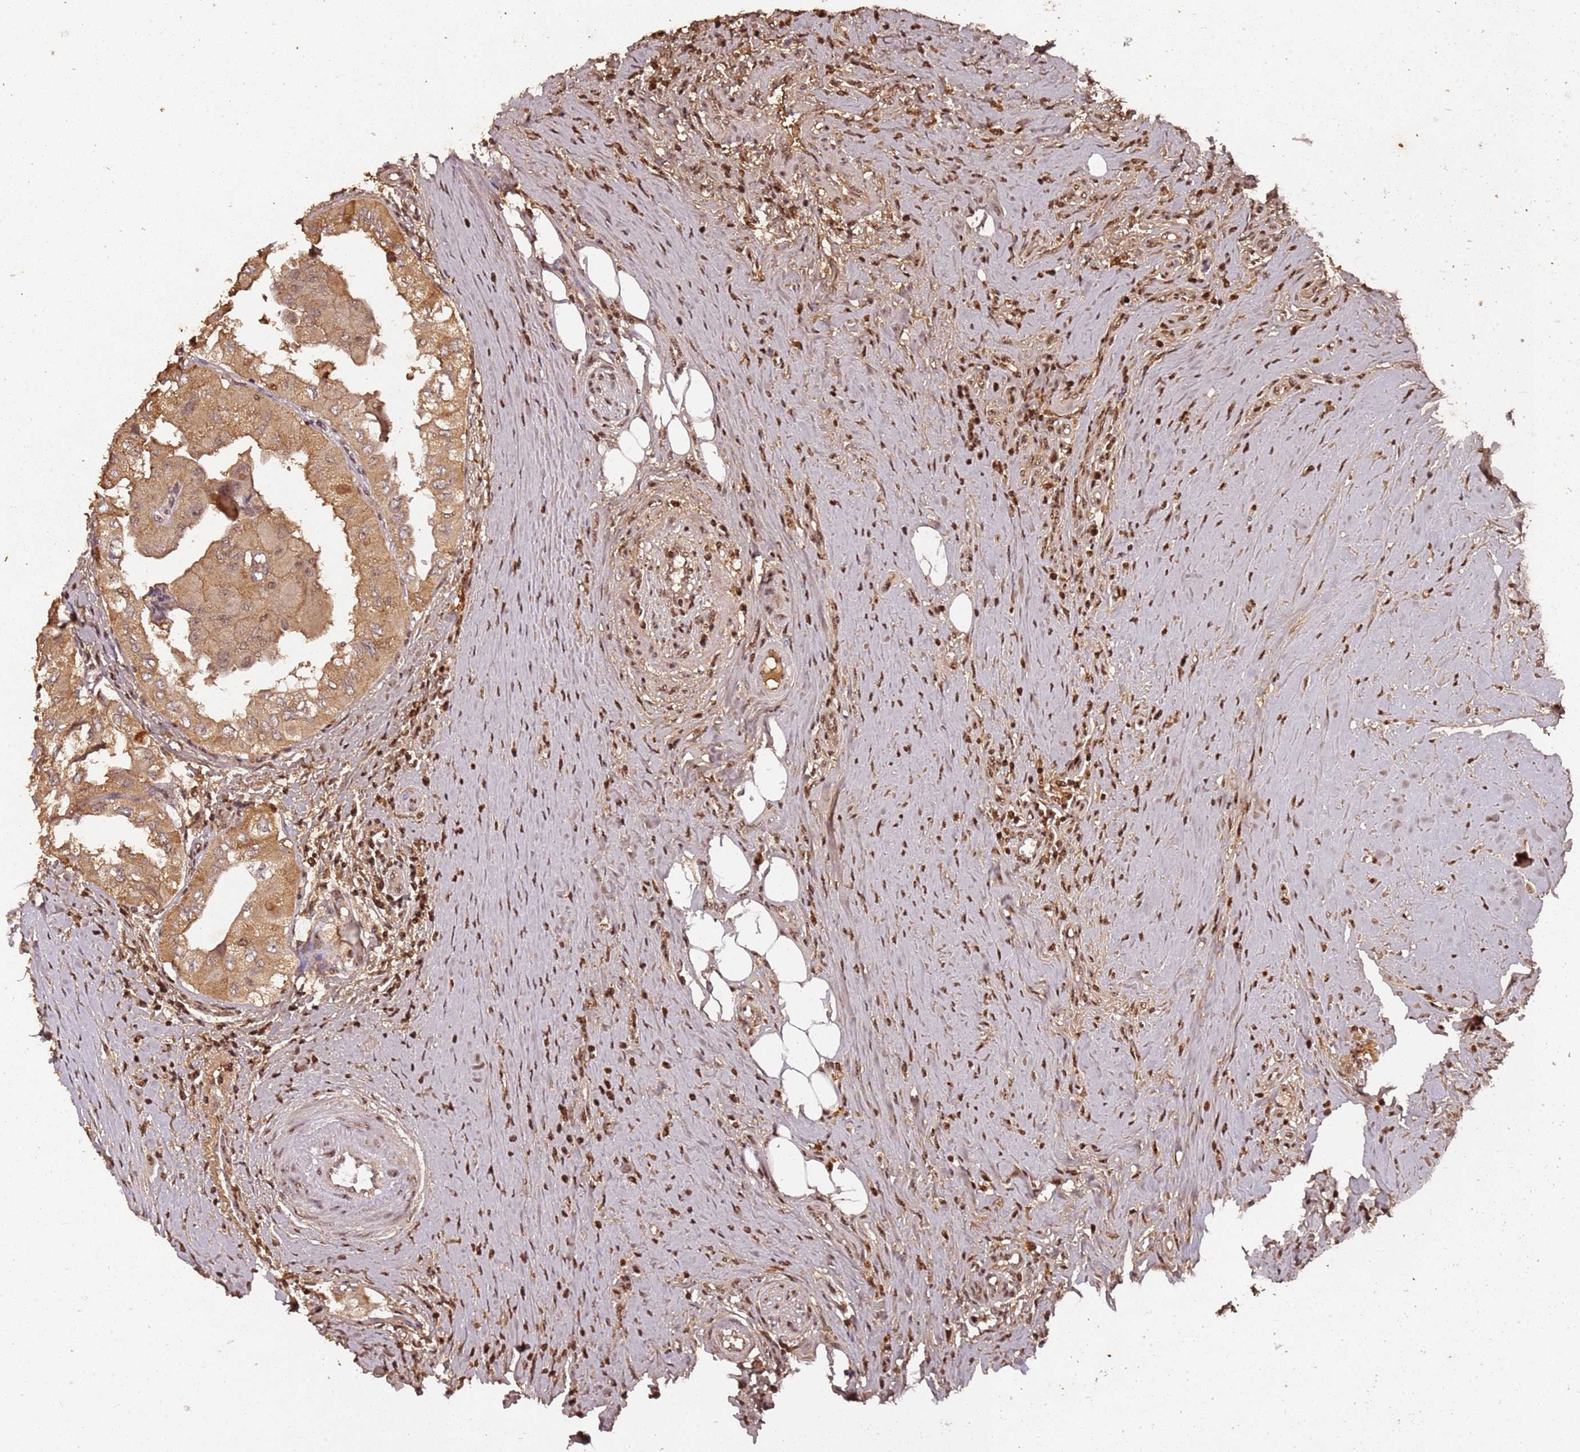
{"staining": {"intensity": "moderate", "quantity": ">75%", "location": "cytoplasmic/membranous,nuclear"}, "tissue": "thyroid cancer", "cell_type": "Tumor cells", "image_type": "cancer", "snomed": [{"axis": "morphology", "description": "Papillary adenocarcinoma, NOS"}, {"axis": "topography", "description": "Thyroid gland"}], "caption": "A high-resolution image shows IHC staining of thyroid cancer (papillary adenocarcinoma), which demonstrates moderate cytoplasmic/membranous and nuclear positivity in approximately >75% of tumor cells. (DAB IHC with brightfield microscopy, high magnification).", "gene": "COL1A2", "patient": {"sex": "female", "age": 59}}